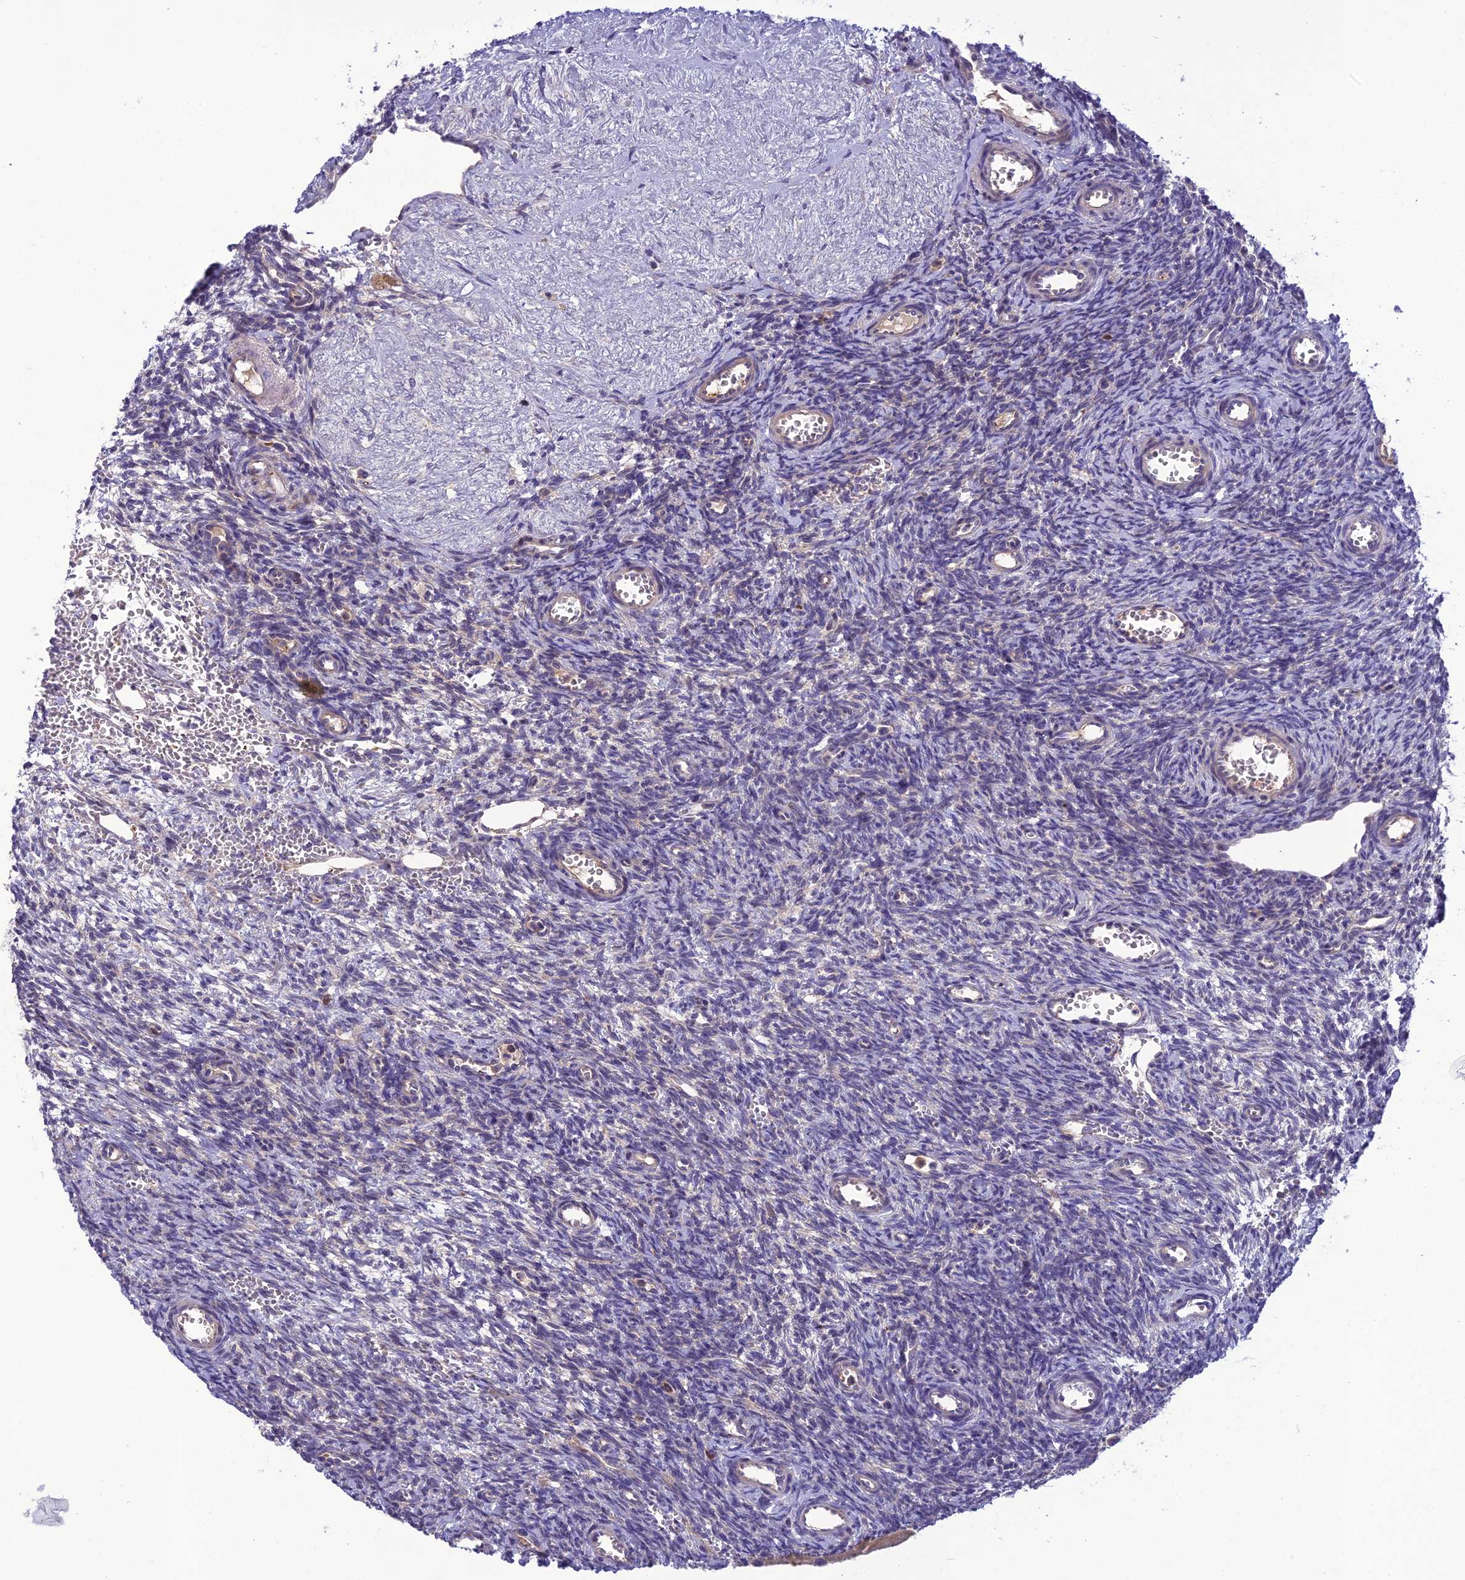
{"staining": {"intensity": "moderate", "quantity": ">75%", "location": "cytoplasmic/membranous"}, "tissue": "ovary", "cell_type": "Follicle cells", "image_type": "normal", "snomed": [{"axis": "morphology", "description": "Normal tissue, NOS"}, {"axis": "topography", "description": "Ovary"}], "caption": "This photomicrograph exhibits immunohistochemistry staining of normal ovary, with medium moderate cytoplasmic/membranous positivity in approximately >75% of follicle cells.", "gene": "GDF6", "patient": {"sex": "female", "age": 39}}